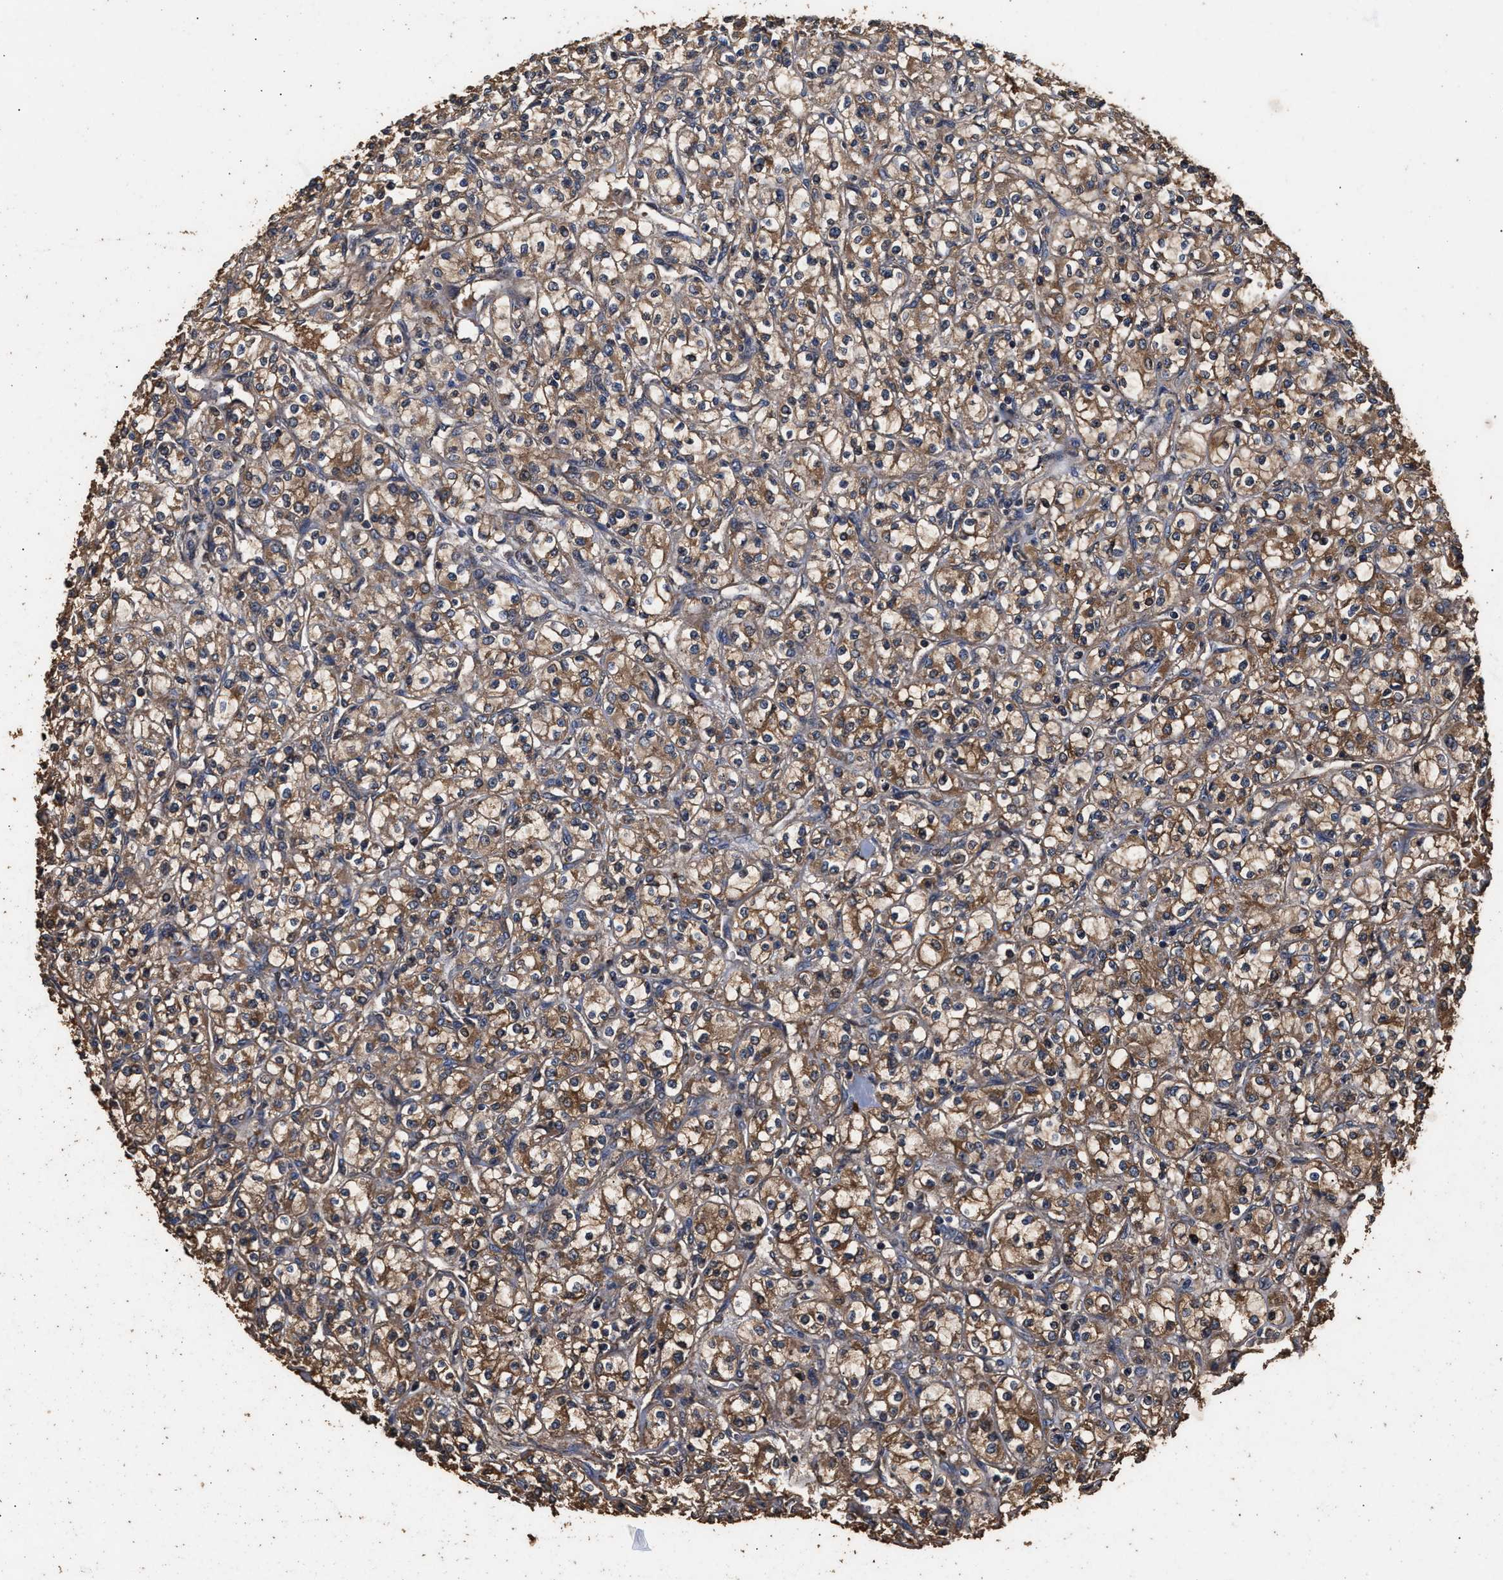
{"staining": {"intensity": "moderate", "quantity": ">75%", "location": "cytoplasmic/membranous"}, "tissue": "renal cancer", "cell_type": "Tumor cells", "image_type": "cancer", "snomed": [{"axis": "morphology", "description": "Adenocarcinoma, NOS"}, {"axis": "topography", "description": "Kidney"}], "caption": "This image exhibits renal adenocarcinoma stained with immunohistochemistry to label a protein in brown. The cytoplasmic/membranous of tumor cells show moderate positivity for the protein. Nuclei are counter-stained blue.", "gene": "KYAT1", "patient": {"sex": "male", "age": 77}}